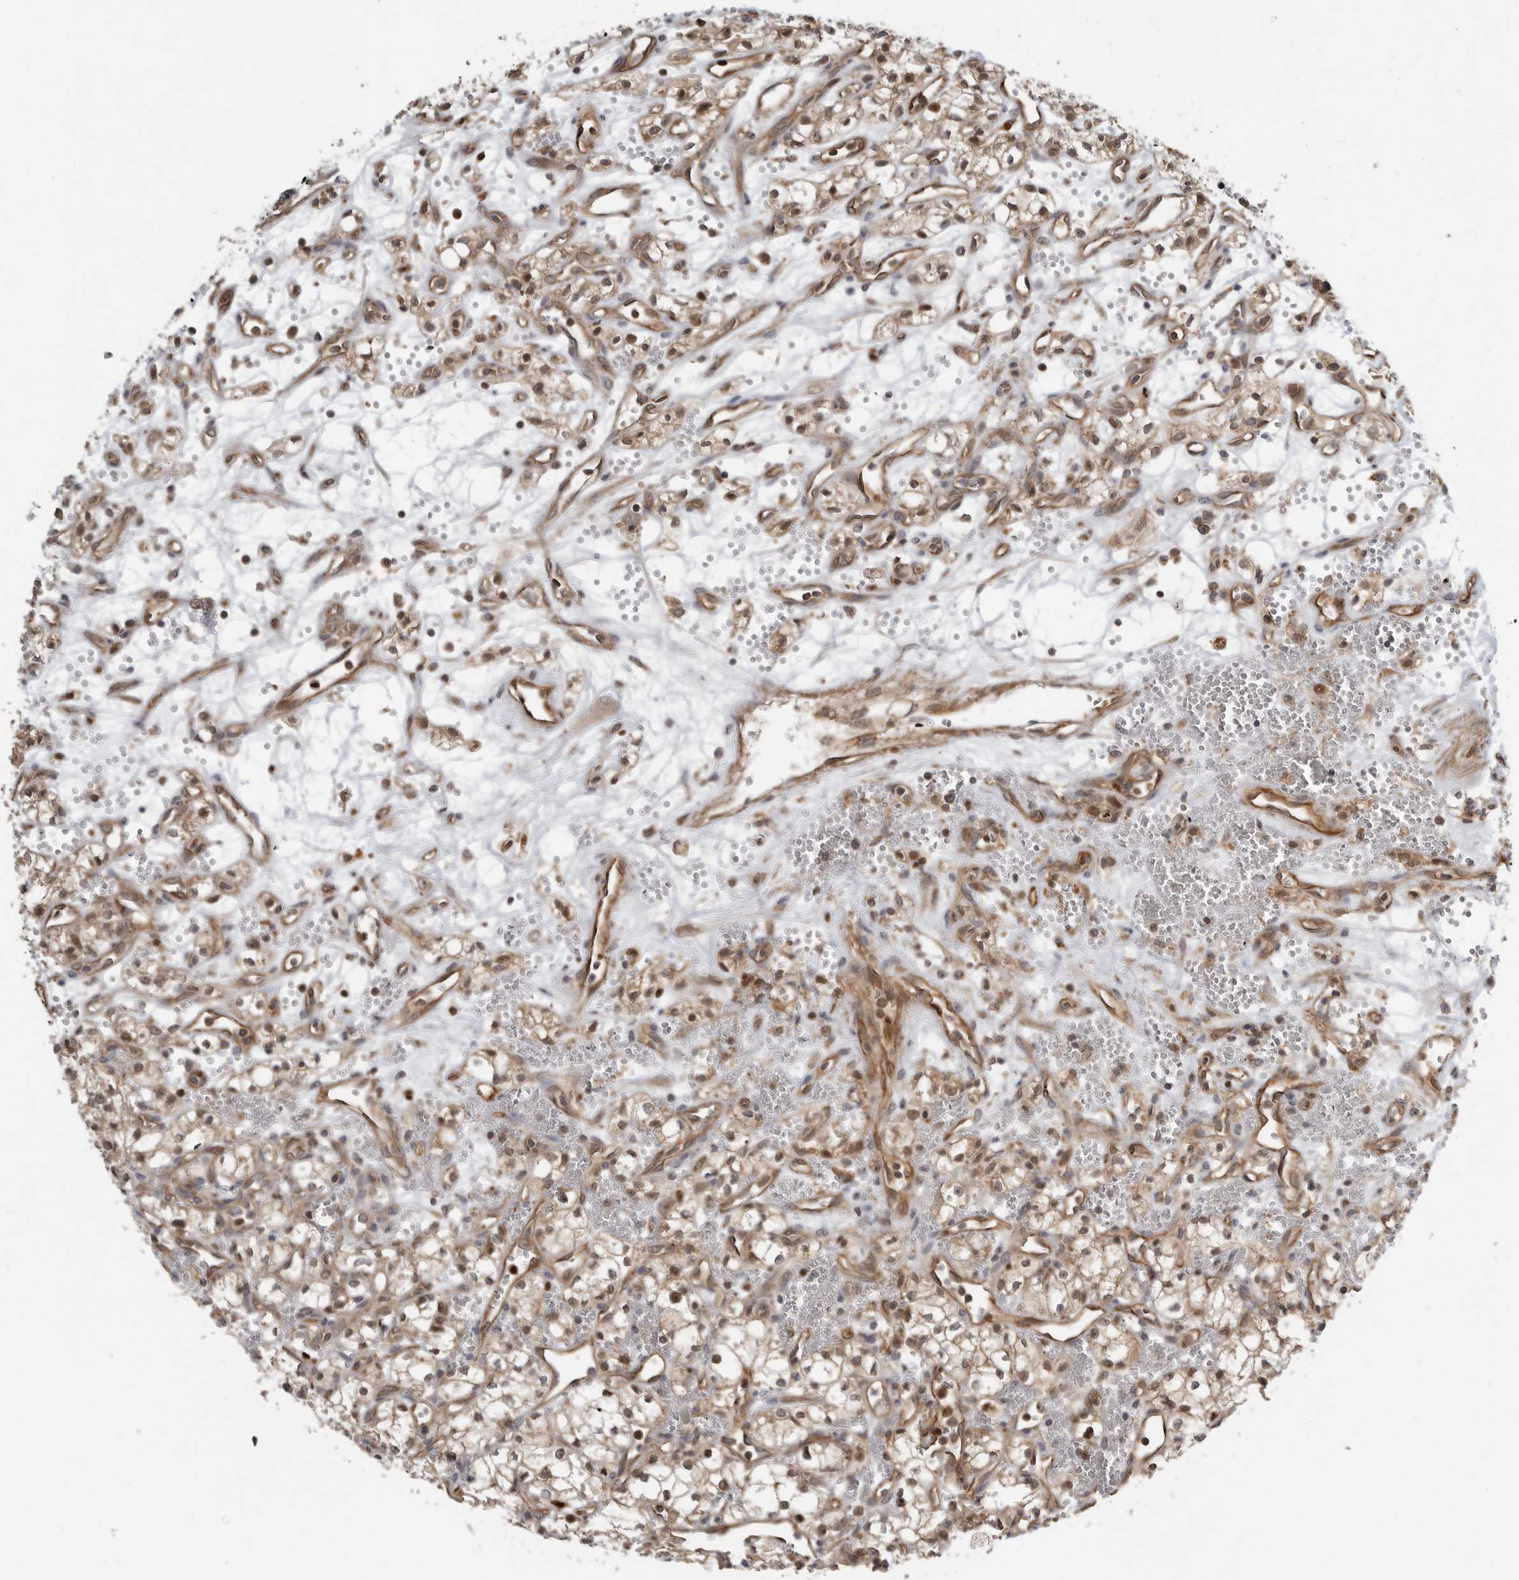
{"staining": {"intensity": "moderate", "quantity": ">75%", "location": "cytoplasmic/membranous,nuclear"}, "tissue": "renal cancer", "cell_type": "Tumor cells", "image_type": "cancer", "snomed": [{"axis": "morphology", "description": "Adenocarcinoma, NOS"}, {"axis": "topography", "description": "Kidney"}], "caption": "Protein analysis of renal cancer (adenocarcinoma) tissue reveals moderate cytoplasmic/membranous and nuclear staining in approximately >75% of tumor cells. (Brightfield microscopy of DAB IHC at high magnification).", "gene": "STRAP", "patient": {"sex": "male", "age": 59}}